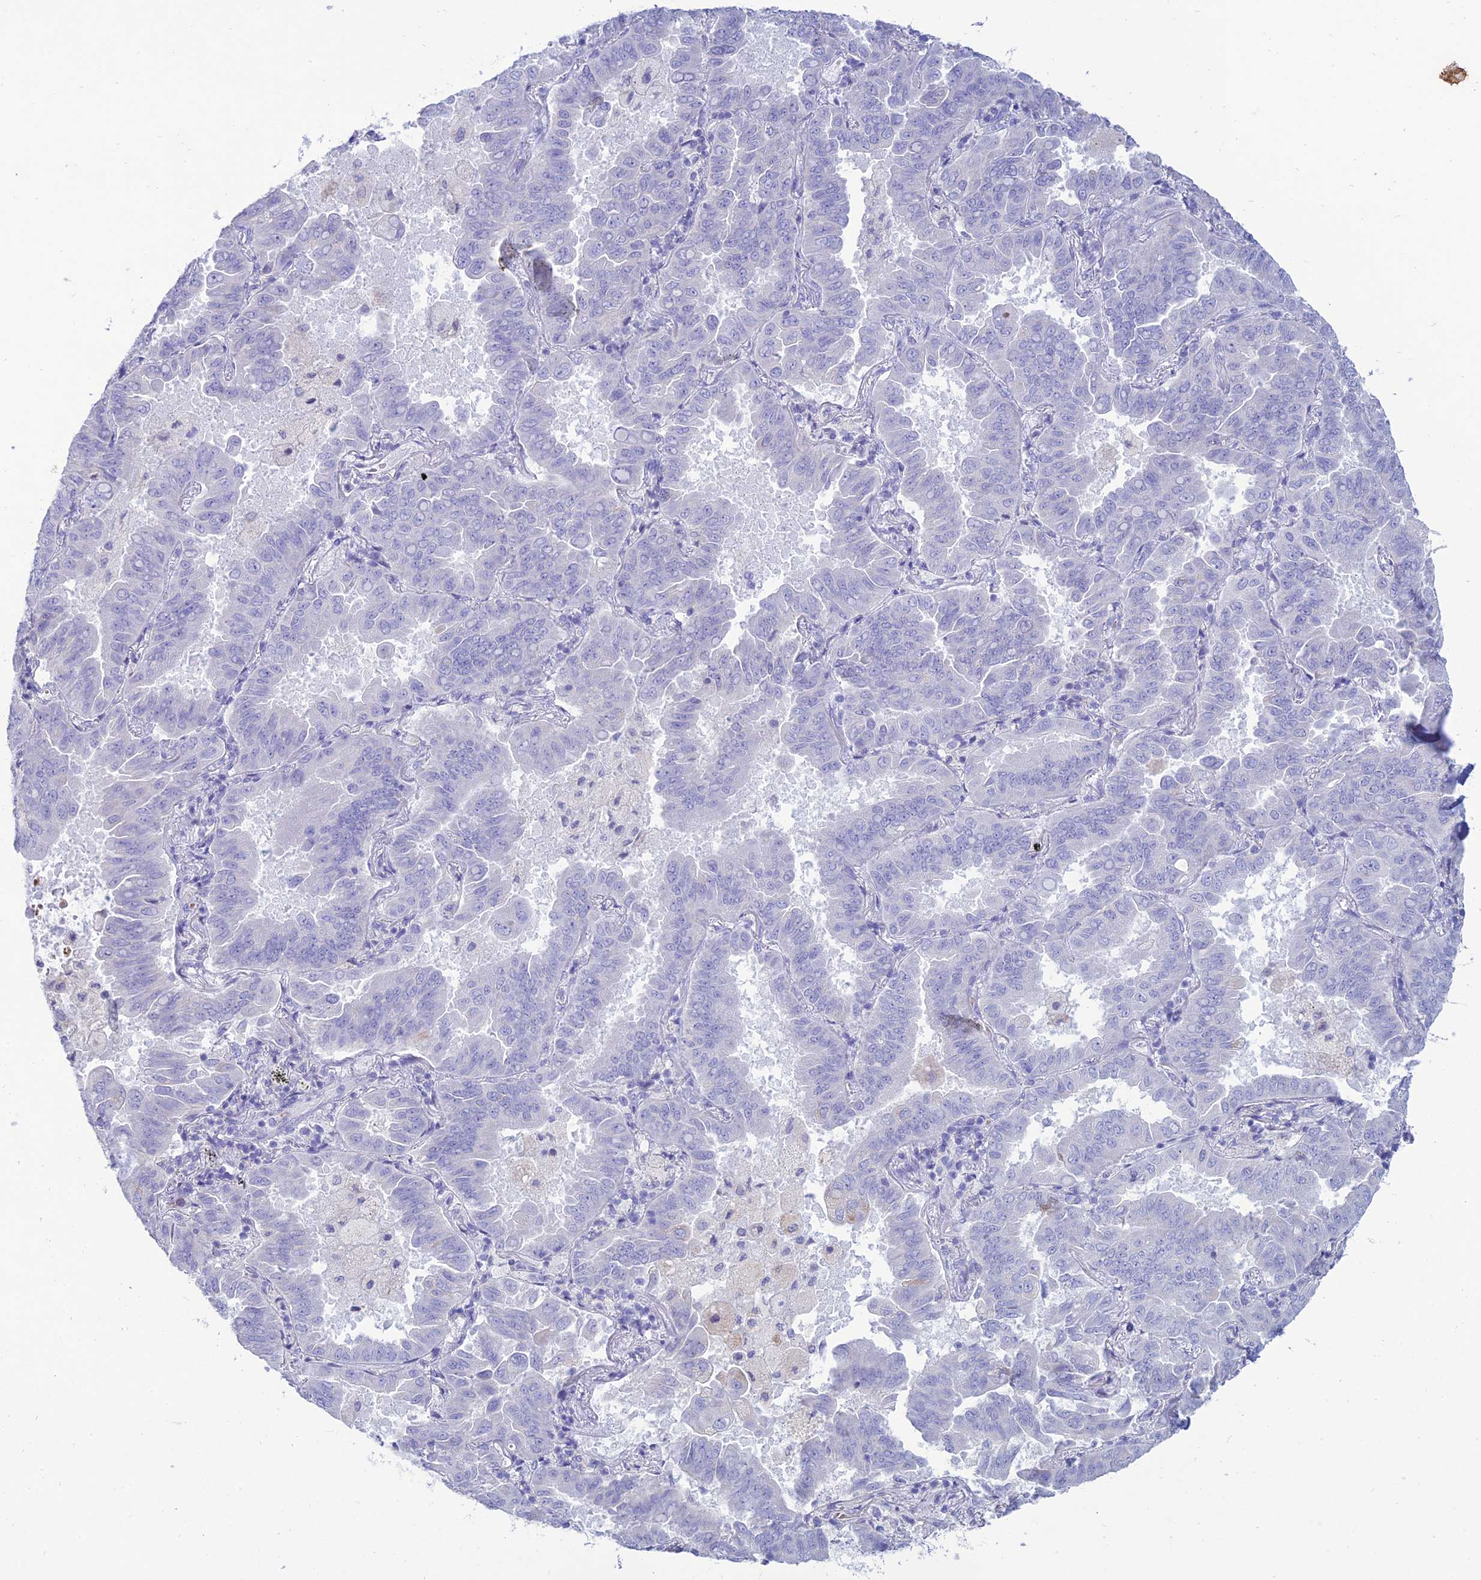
{"staining": {"intensity": "negative", "quantity": "none", "location": "none"}, "tissue": "lung cancer", "cell_type": "Tumor cells", "image_type": "cancer", "snomed": [{"axis": "morphology", "description": "Adenocarcinoma, NOS"}, {"axis": "topography", "description": "Lung"}], "caption": "The immunohistochemistry photomicrograph has no significant staining in tumor cells of lung cancer (adenocarcinoma) tissue. (DAB IHC, high magnification).", "gene": "MAL2", "patient": {"sex": "male", "age": 64}}